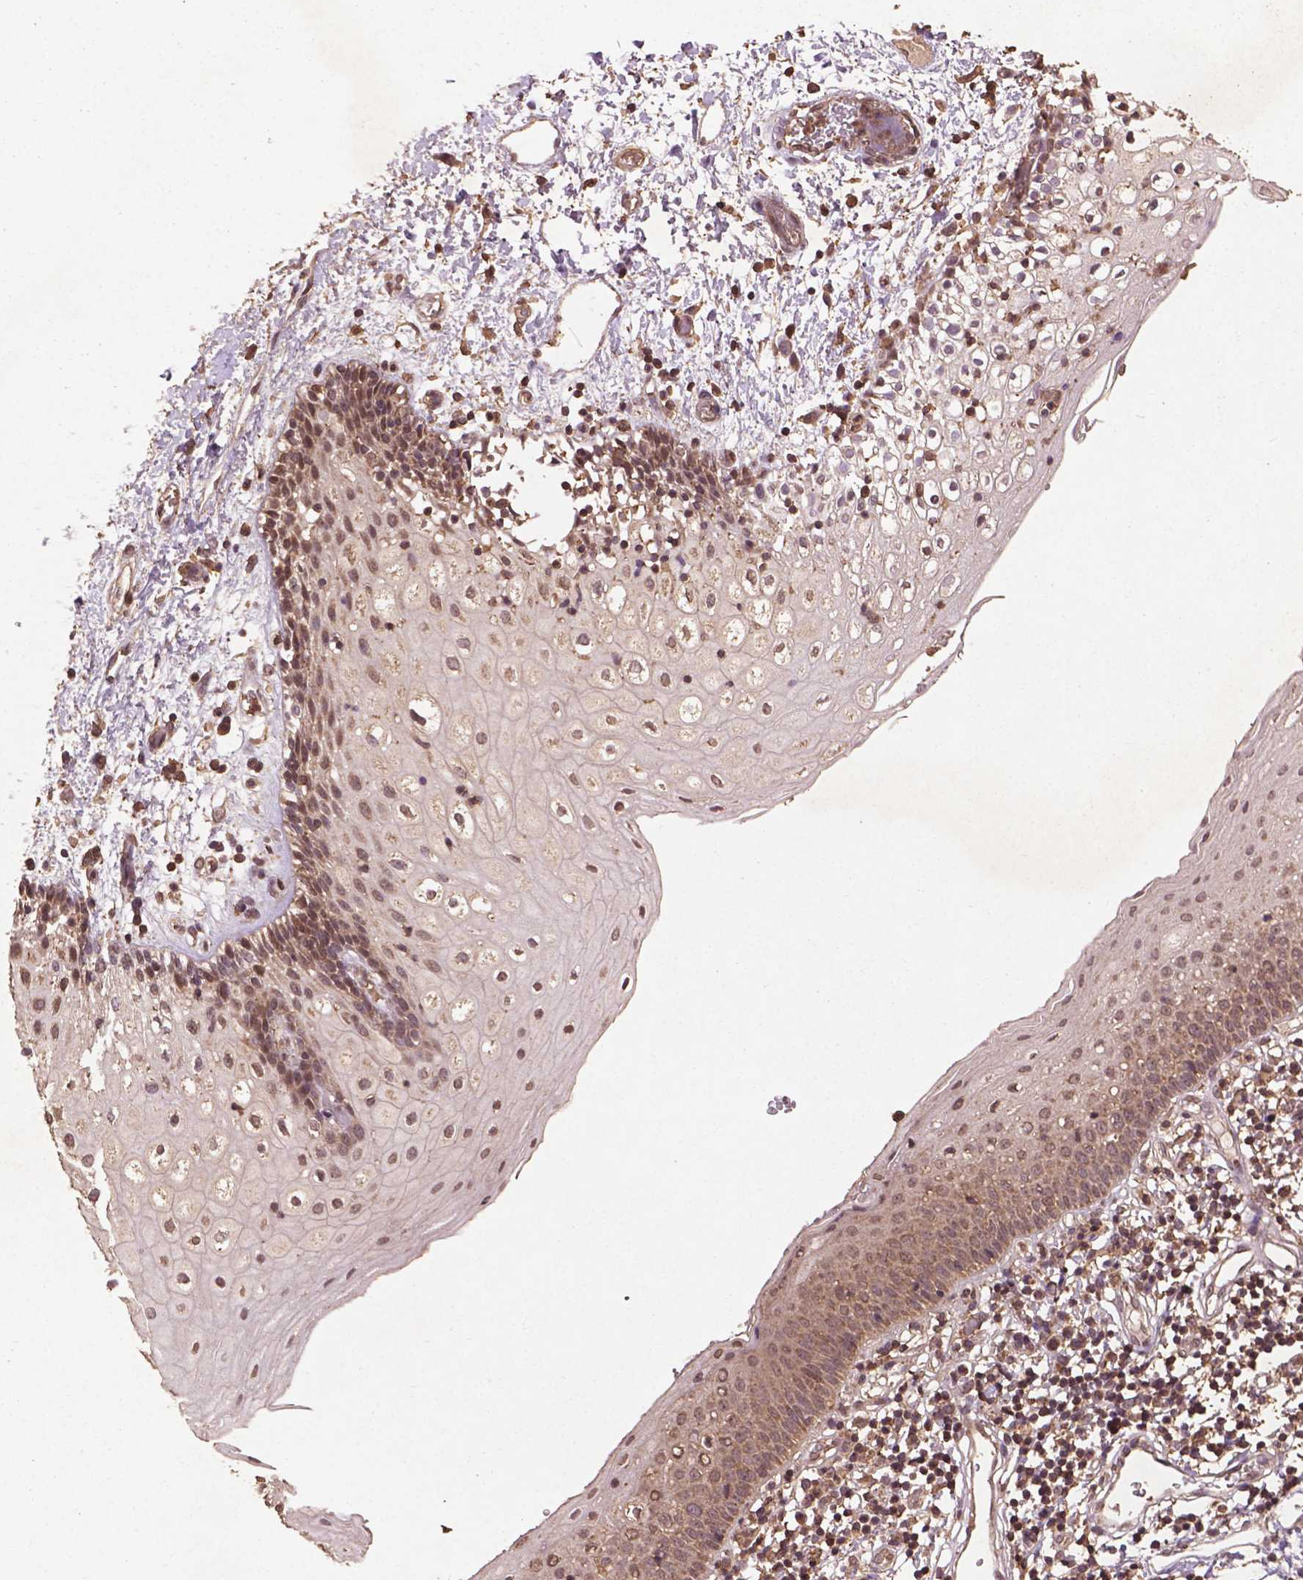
{"staining": {"intensity": "weak", "quantity": "25%-75%", "location": "cytoplasmic/membranous,nuclear"}, "tissue": "oral mucosa", "cell_type": "Squamous epithelial cells", "image_type": "normal", "snomed": [{"axis": "morphology", "description": "Normal tissue, NOS"}, {"axis": "topography", "description": "Oral tissue"}], "caption": "Immunohistochemical staining of unremarkable oral mucosa exhibits weak cytoplasmic/membranous,nuclear protein expression in about 25%-75% of squamous epithelial cells. (DAB = brown stain, brightfield microscopy at high magnification).", "gene": "BABAM1", "patient": {"sex": "female", "age": 43}}